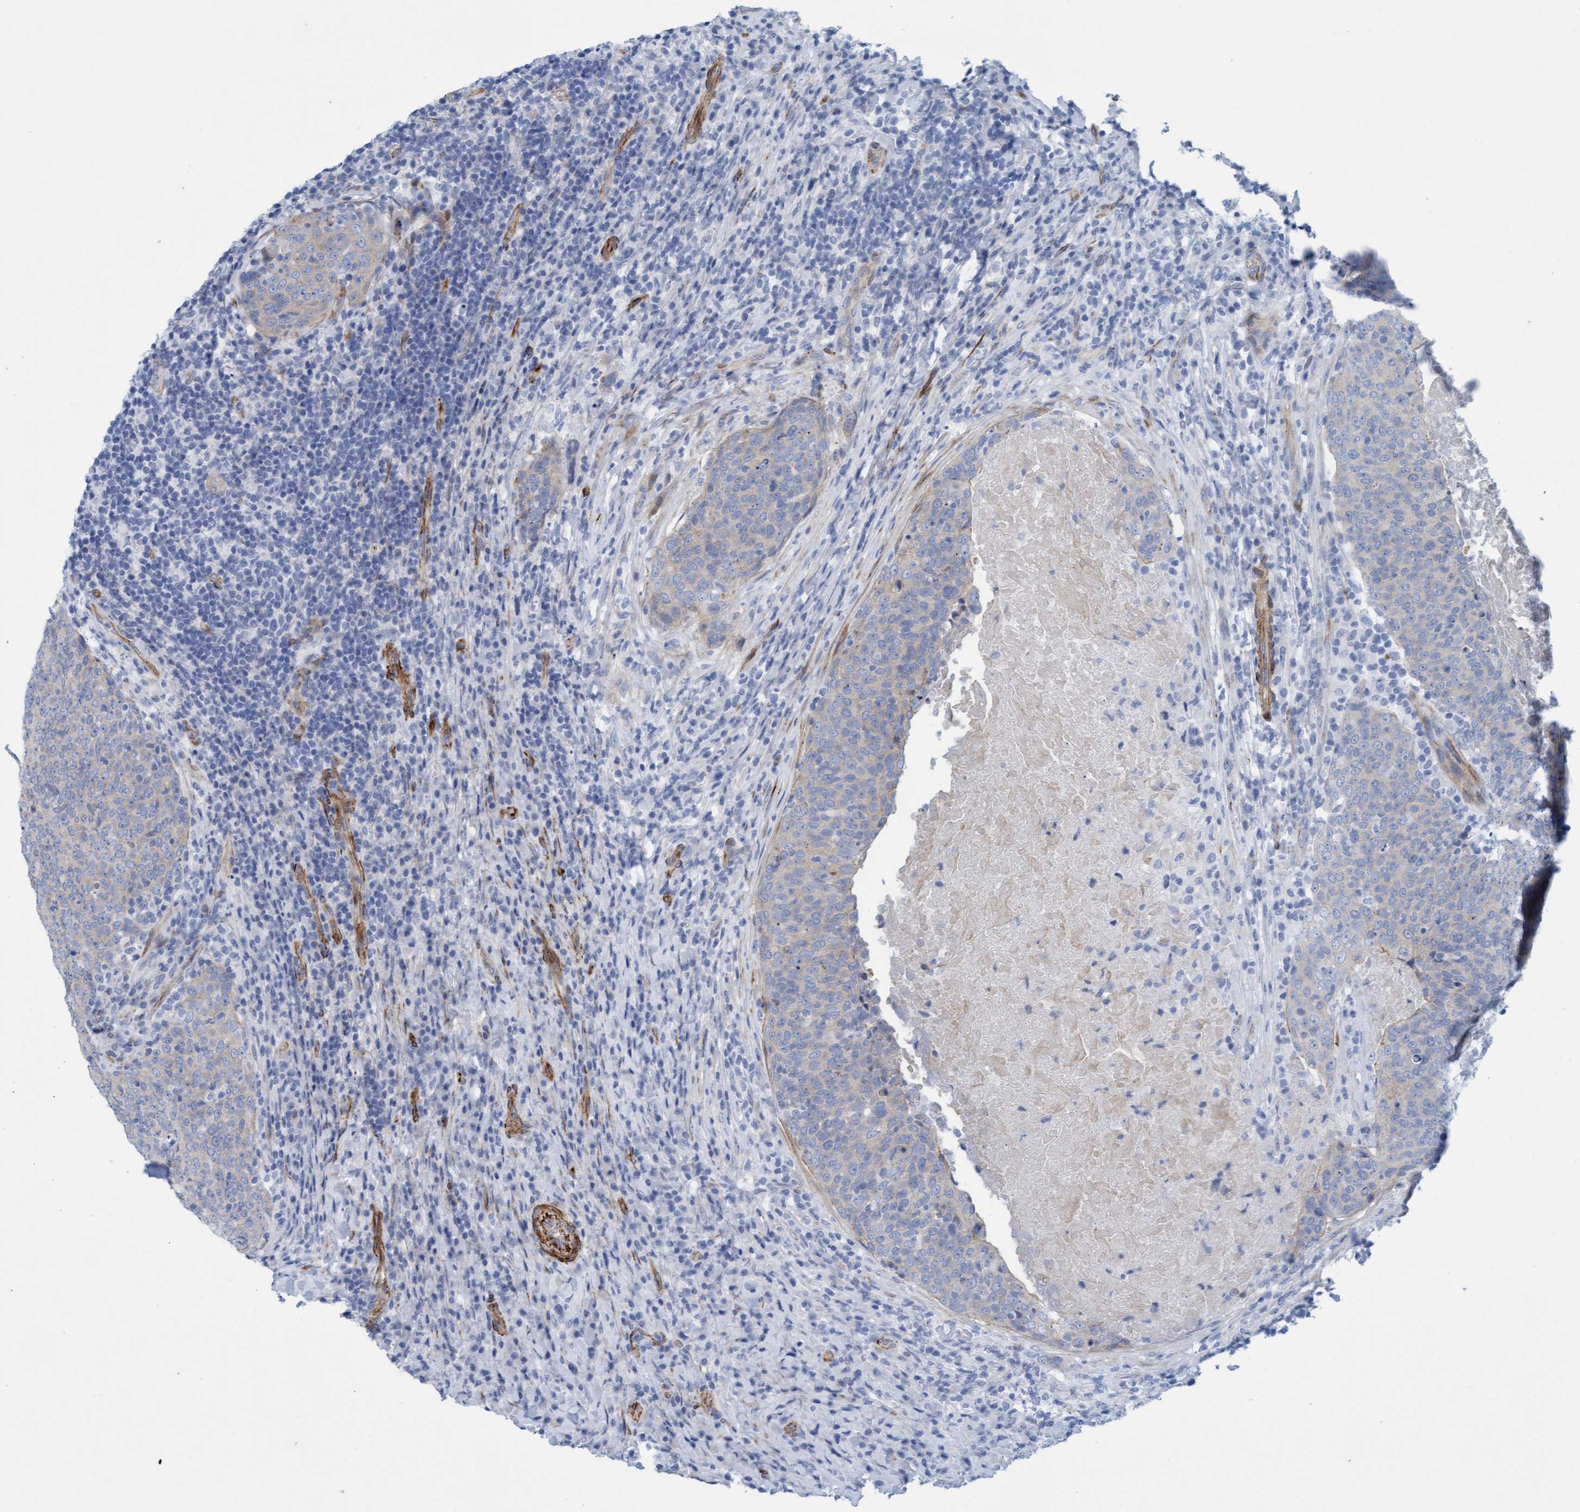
{"staining": {"intensity": "negative", "quantity": "none", "location": "none"}, "tissue": "head and neck cancer", "cell_type": "Tumor cells", "image_type": "cancer", "snomed": [{"axis": "morphology", "description": "Squamous cell carcinoma, NOS"}, {"axis": "morphology", "description": "Squamous cell carcinoma, metastatic, NOS"}, {"axis": "topography", "description": "Lymph node"}, {"axis": "topography", "description": "Head-Neck"}], "caption": "An image of squamous cell carcinoma (head and neck) stained for a protein shows no brown staining in tumor cells. (DAB (3,3'-diaminobenzidine) immunohistochemistry with hematoxylin counter stain).", "gene": "MTFR1", "patient": {"sex": "male", "age": 62}}